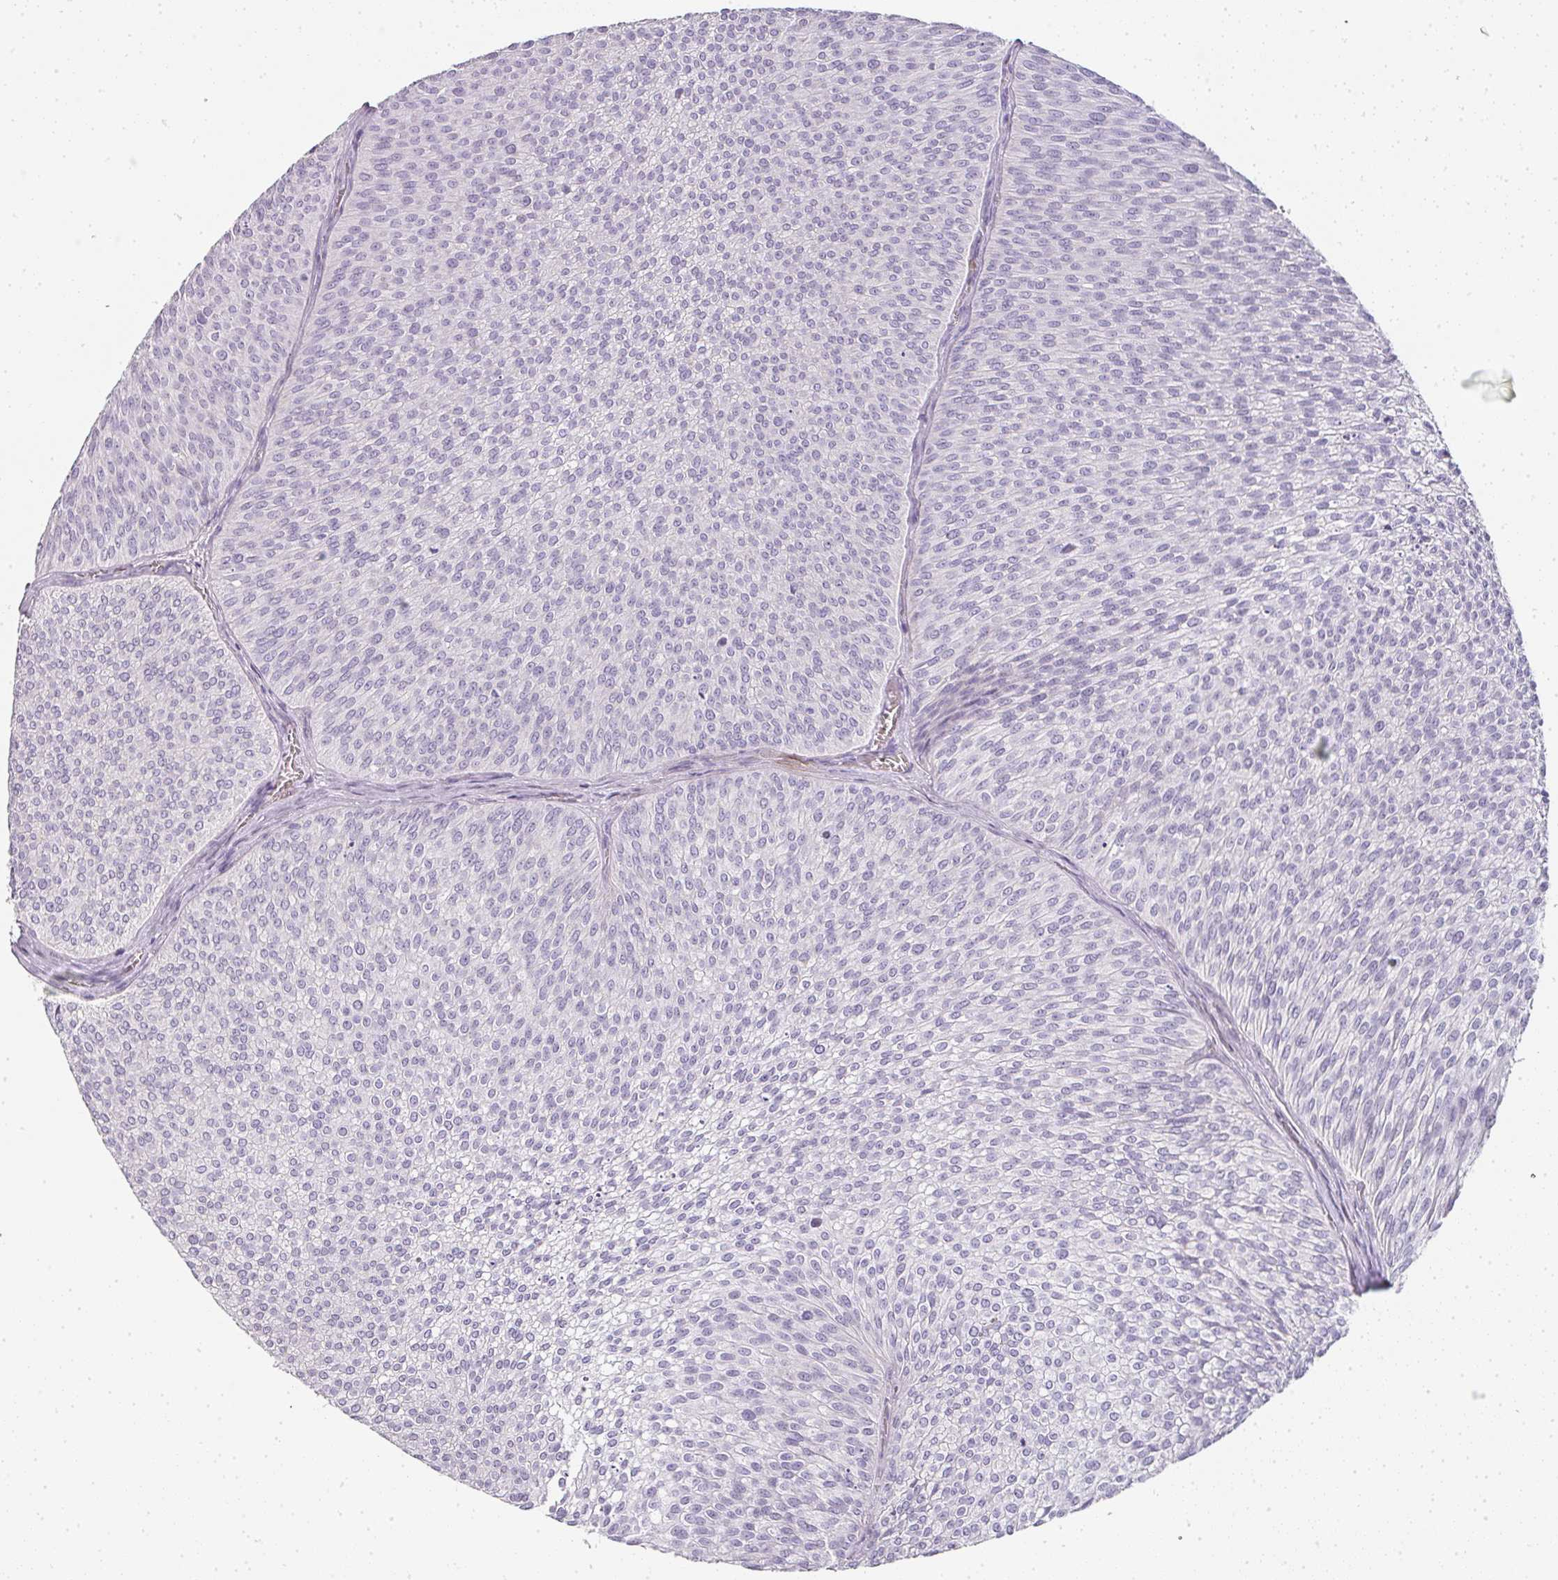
{"staining": {"intensity": "negative", "quantity": "none", "location": "none"}, "tissue": "urothelial cancer", "cell_type": "Tumor cells", "image_type": "cancer", "snomed": [{"axis": "morphology", "description": "Urothelial carcinoma, Low grade"}, {"axis": "topography", "description": "Urinary bladder"}], "caption": "Urothelial cancer was stained to show a protein in brown. There is no significant expression in tumor cells.", "gene": "CAMP", "patient": {"sex": "male", "age": 91}}